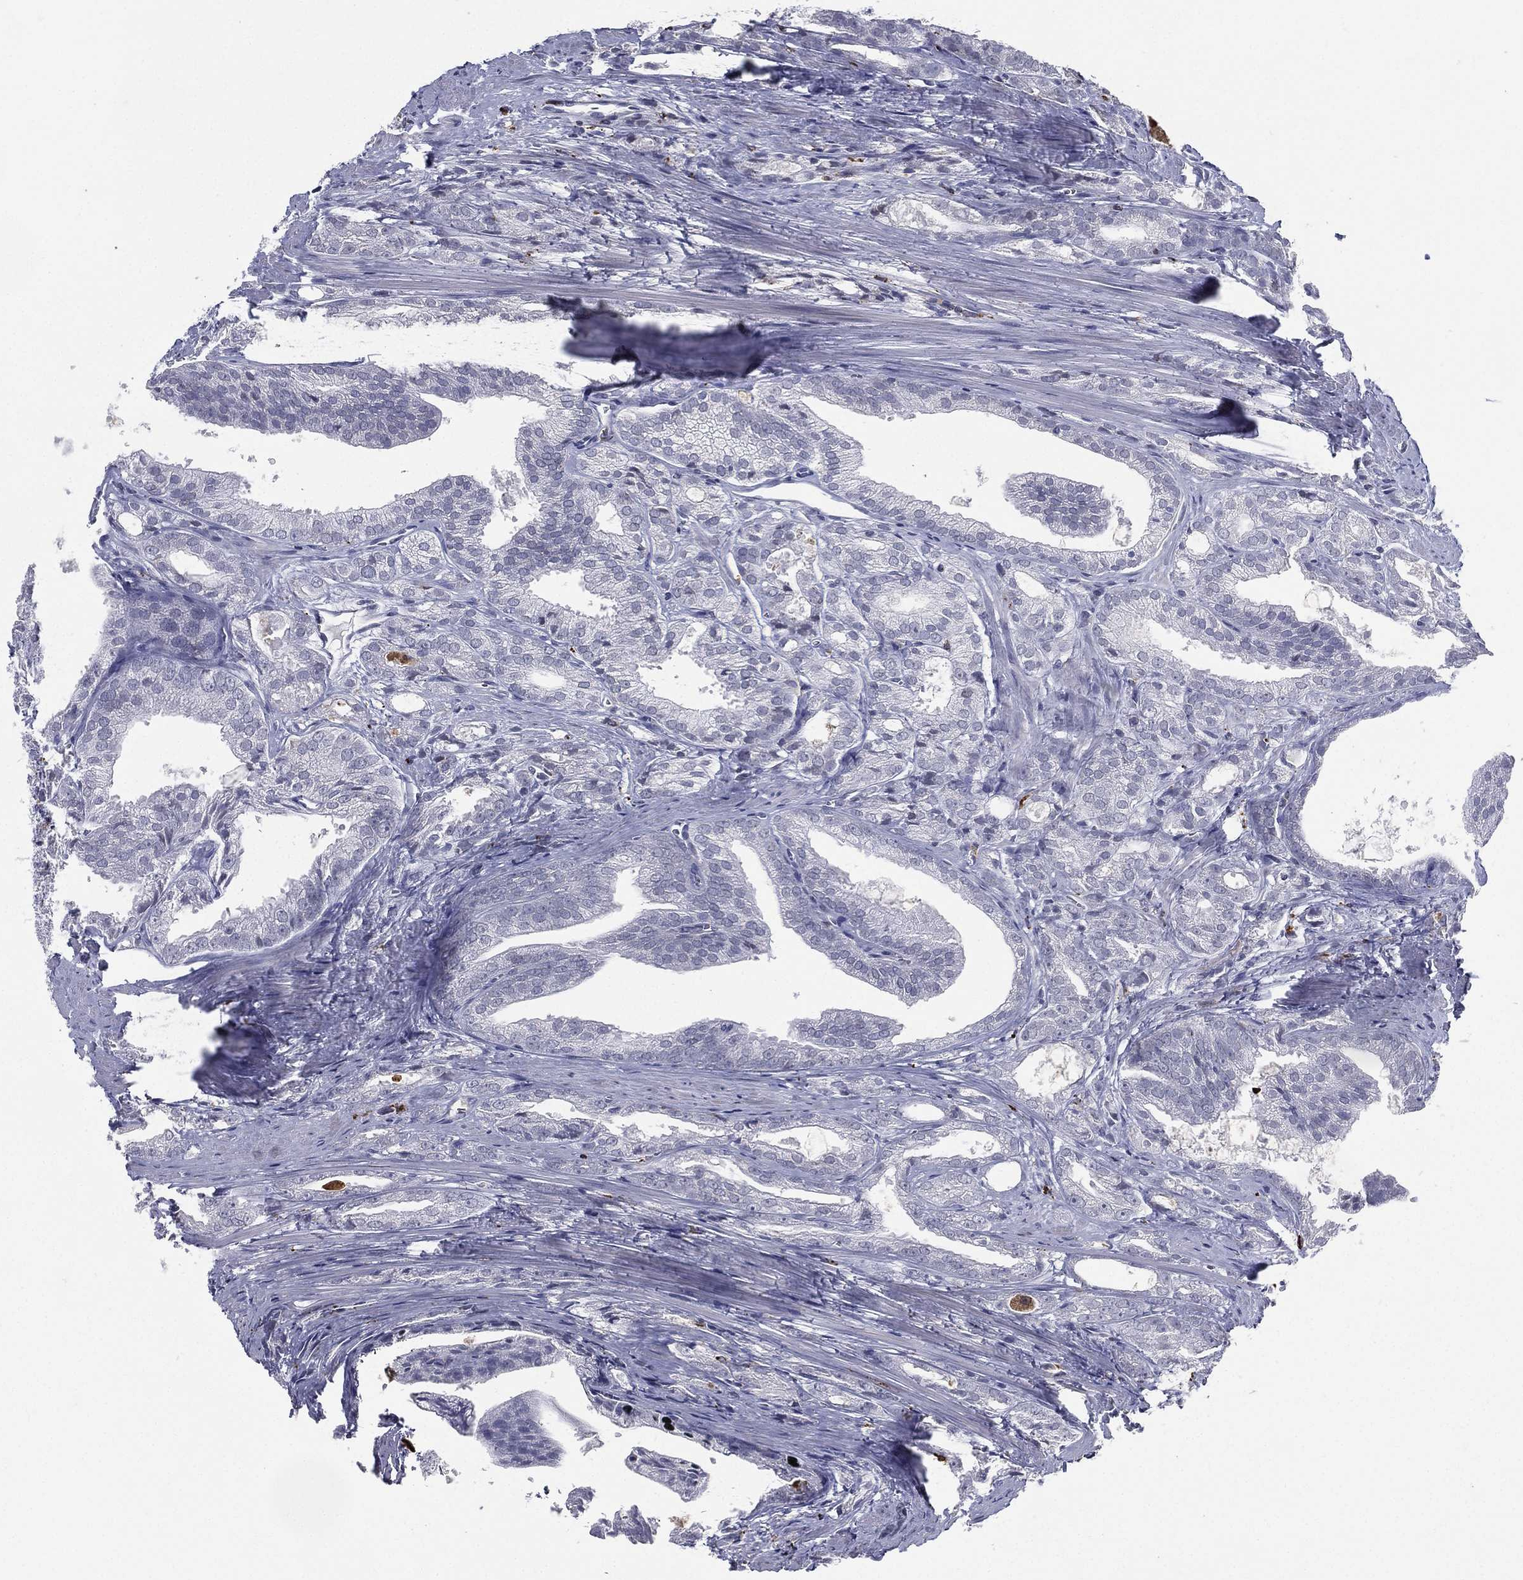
{"staining": {"intensity": "negative", "quantity": "none", "location": "none"}, "tissue": "prostate cancer", "cell_type": "Tumor cells", "image_type": "cancer", "snomed": [{"axis": "morphology", "description": "Adenocarcinoma, NOS"}, {"axis": "morphology", "description": "Adenocarcinoma, High grade"}, {"axis": "topography", "description": "Prostate"}], "caption": "Tumor cells show no significant protein staining in prostate adenocarcinoma.", "gene": "EVI2B", "patient": {"sex": "male", "age": 70}}